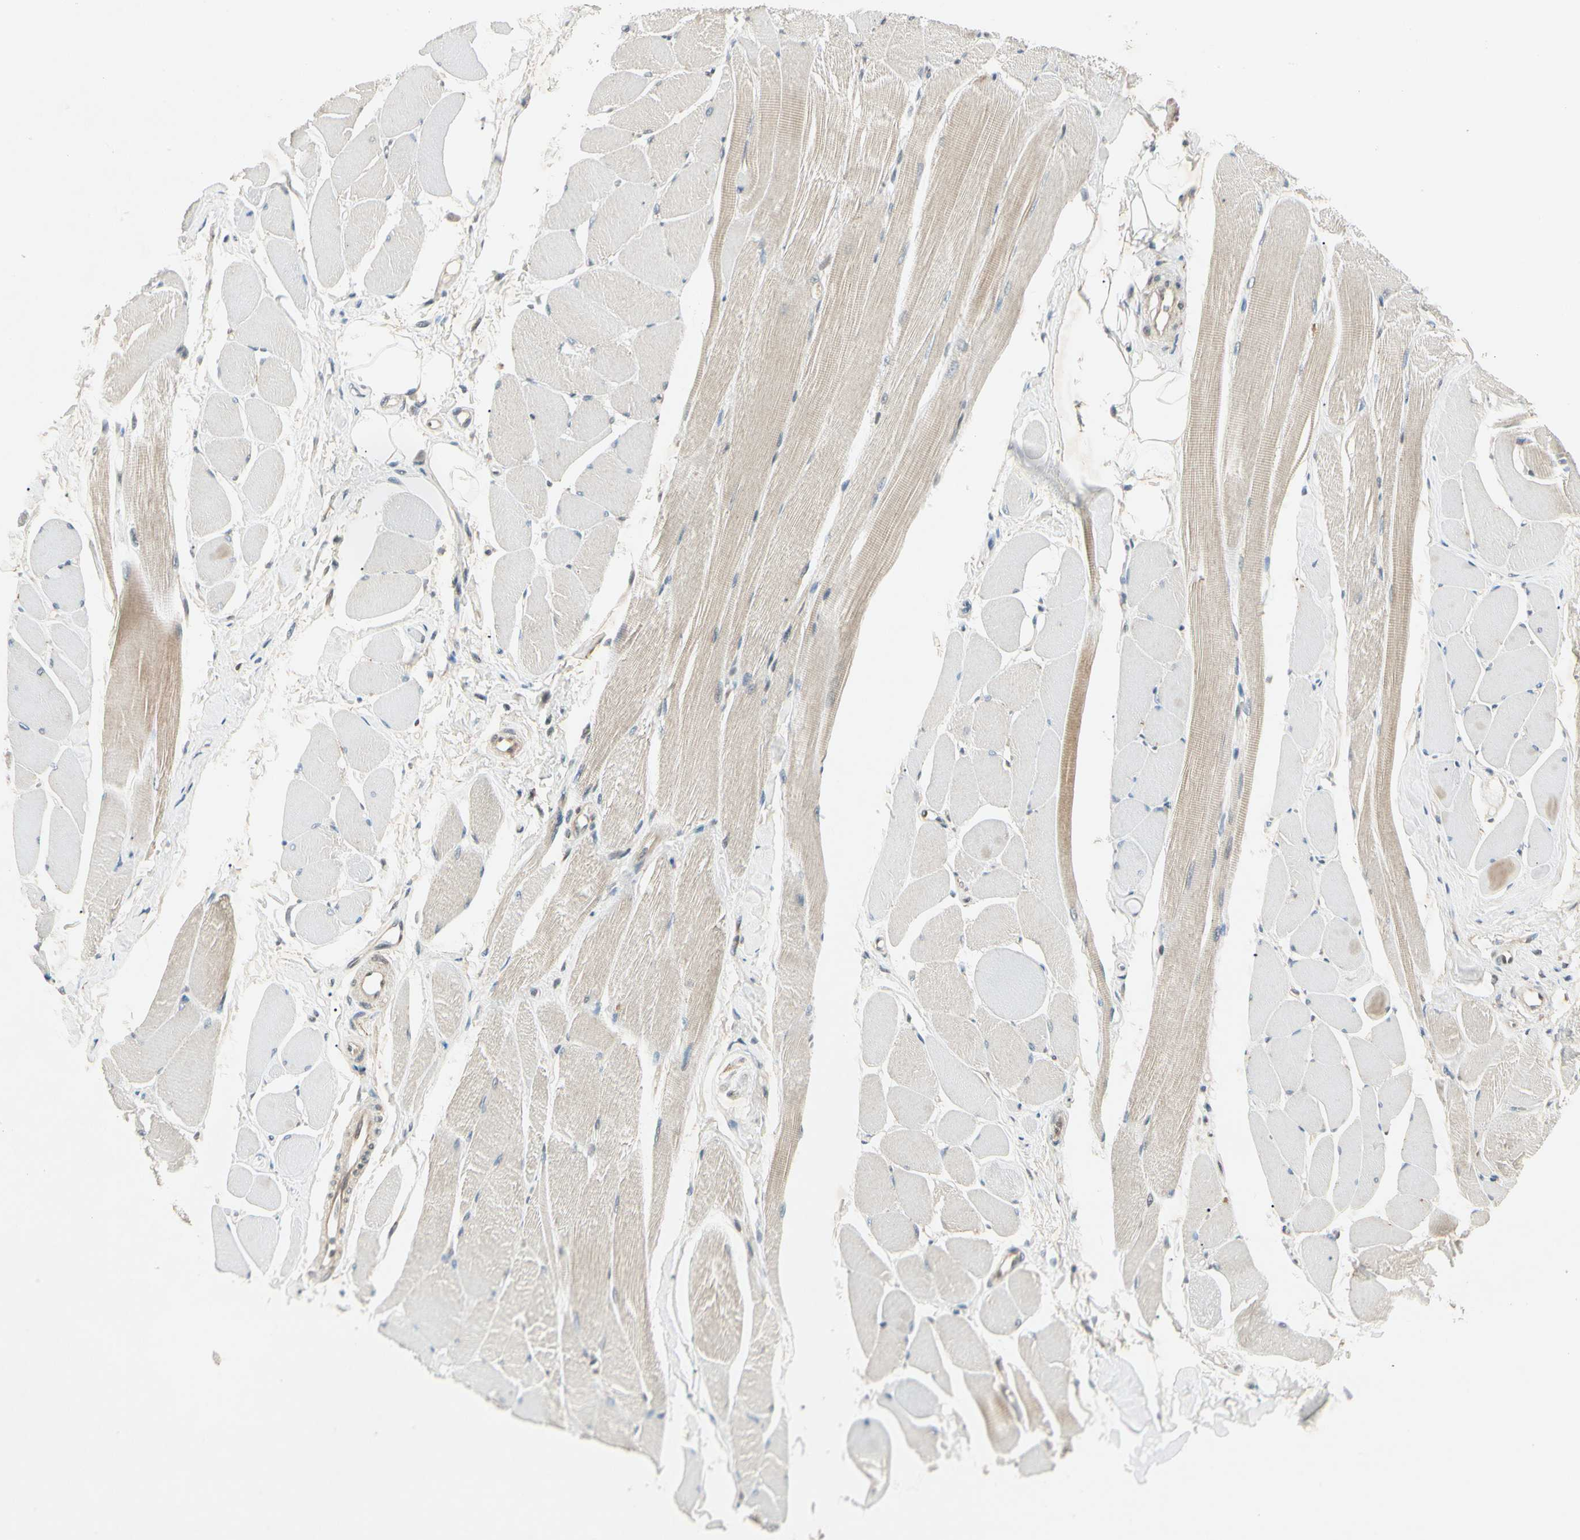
{"staining": {"intensity": "weak", "quantity": "25%-75%", "location": "cytoplasmic/membranous"}, "tissue": "skeletal muscle", "cell_type": "Myocytes", "image_type": "normal", "snomed": [{"axis": "morphology", "description": "Normal tissue, NOS"}, {"axis": "topography", "description": "Skeletal muscle"}, {"axis": "topography", "description": "Peripheral nerve tissue"}], "caption": "Immunohistochemical staining of benign human skeletal muscle demonstrates low levels of weak cytoplasmic/membranous positivity in about 25%-75% of myocytes. Nuclei are stained in blue.", "gene": "ZSCAN12", "patient": {"sex": "female", "age": 84}}